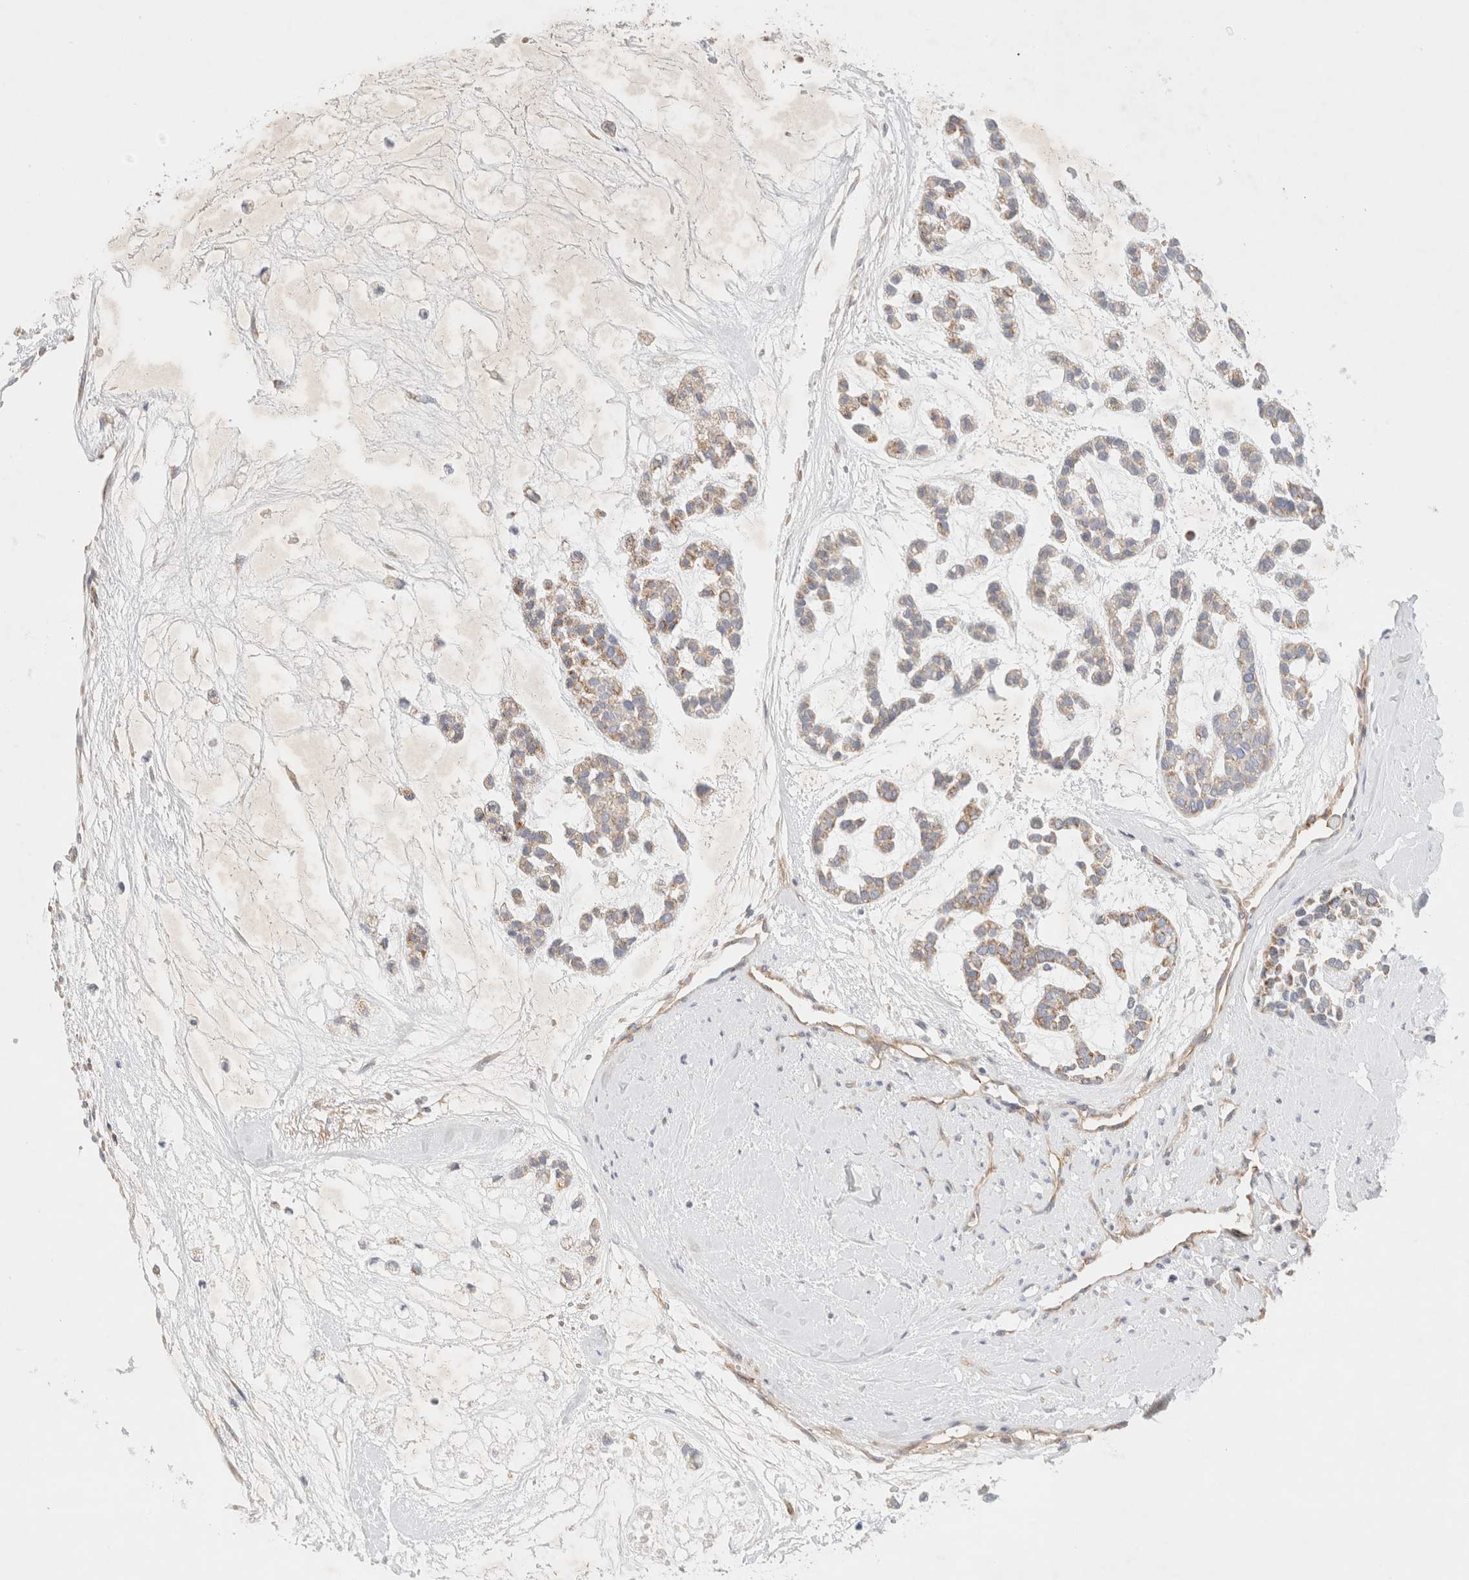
{"staining": {"intensity": "weak", "quantity": ">75%", "location": "cytoplasmic/membranous"}, "tissue": "head and neck cancer", "cell_type": "Tumor cells", "image_type": "cancer", "snomed": [{"axis": "morphology", "description": "Adenocarcinoma, NOS"}, {"axis": "morphology", "description": "Adenoma, NOS"}, {"axis": "topography", "description": "Head-Neck"}], "caption": "About >75% of tumor cells in human head and neck cancer (adenocarcinoma) exhibit weak cytoplasmic/membranous protein expression as visualized by brown immunohistochemical staining.", "gene": "MRM3", "patient": {"sex": "female", "age": 55}}